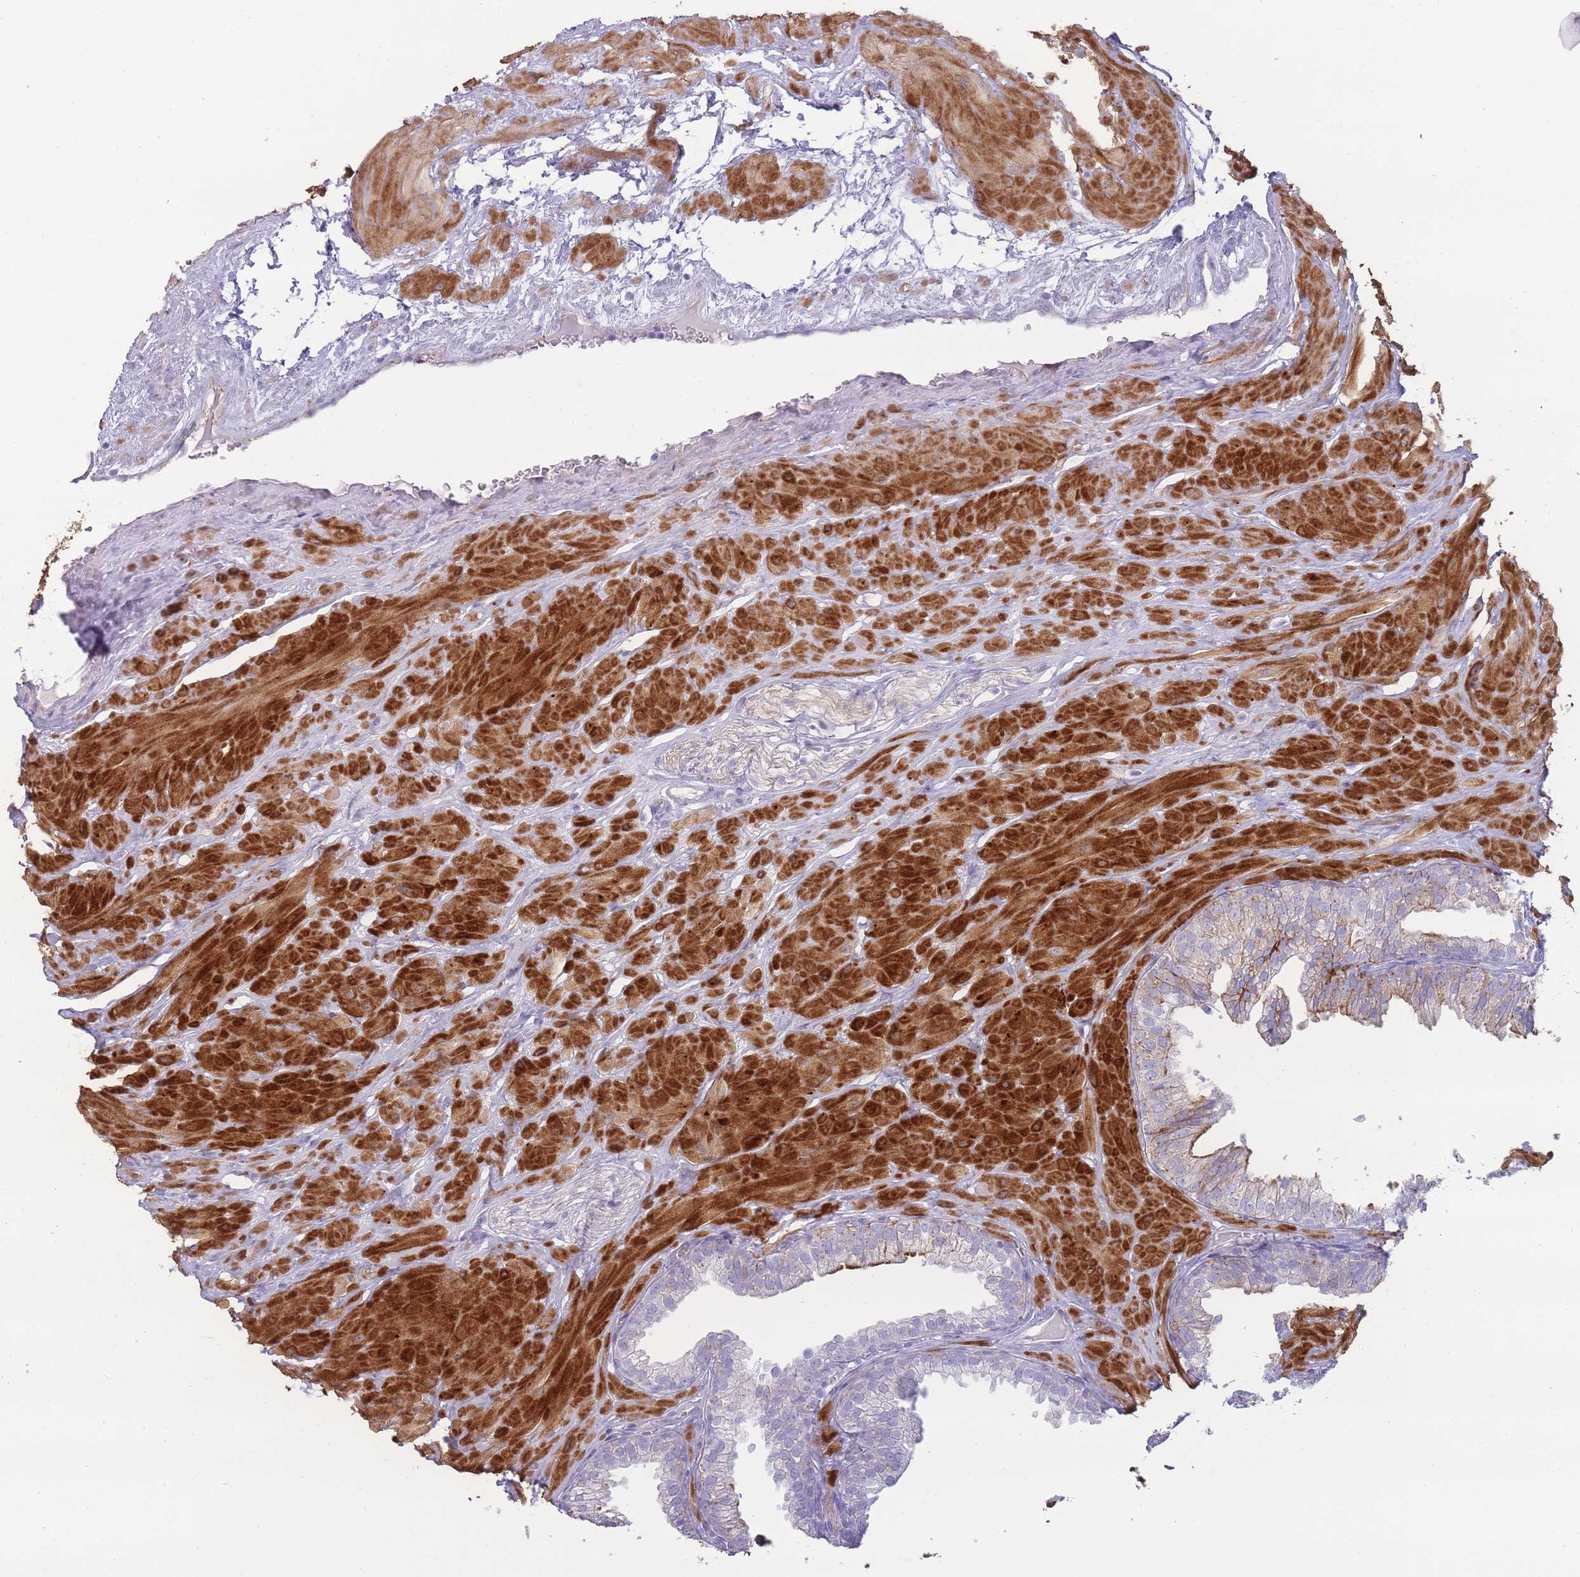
{"staining": {"intensity": "moderate", "quantity": "<25%", "location": "cytoplasmic/membranous"}, "tissue": "prostate", "cell_type": "Glandular cells", "image_type": "normal", "snomed": [{"axis": "morphology", "description": "Normal tissue, NOS"}, {"axis": "topography", "description": "Prostate"}, {"axis": "topography", "description": "Peripheral nerve tissue"}], "caption": "Immunohistochemical staining of benign human prostate shows moderate cytoplasmic/membranous protein staining in approximately <25% of glandular cells.", "gene": "UTP14A", "patient": {"sex": "male", "age": 55}}